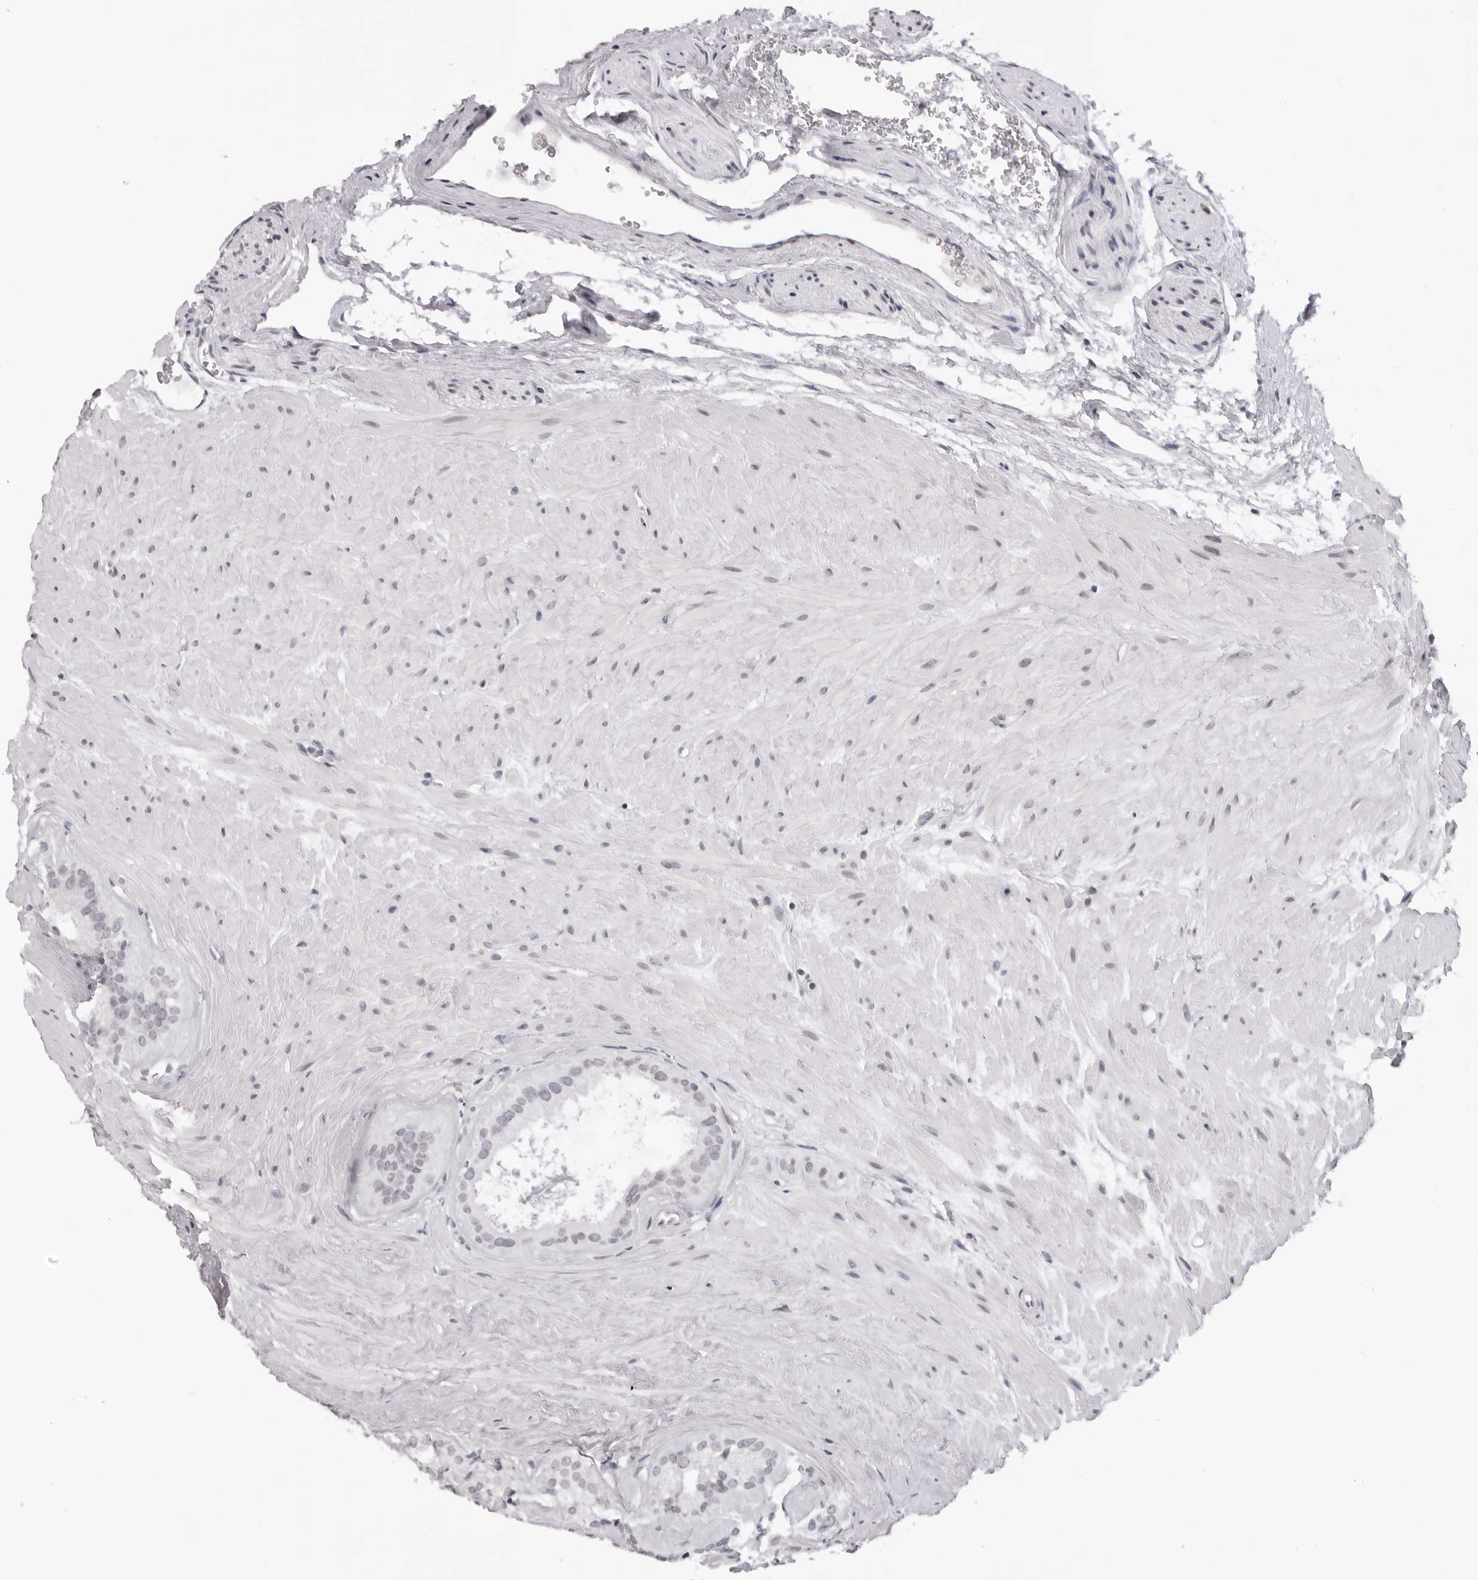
{"staining": {"intensity": "weak", "quantity": "<25%", "location": "nuclear"}, "tissue": "seminal vesicle", "cell_type": "Glandular cells", "image_type": "normal", "snomed": [{"axis": "morphology", "description": "Normal tissue, NOS"}, {"axis": "topography", "description": "Prostate"}, {"axis": "topography", "description": "Seminal veicle"}], "caption": "Immunohistochemistry of unremarkable human seminal vesicle demonstrates no positivity in glandular cells. (DAB immunohistochemistry (IHC) visualized using brightfield microscopy, high magnification).", "gene": "MAFK", "patient": {"sex": "male", "age": 59}}